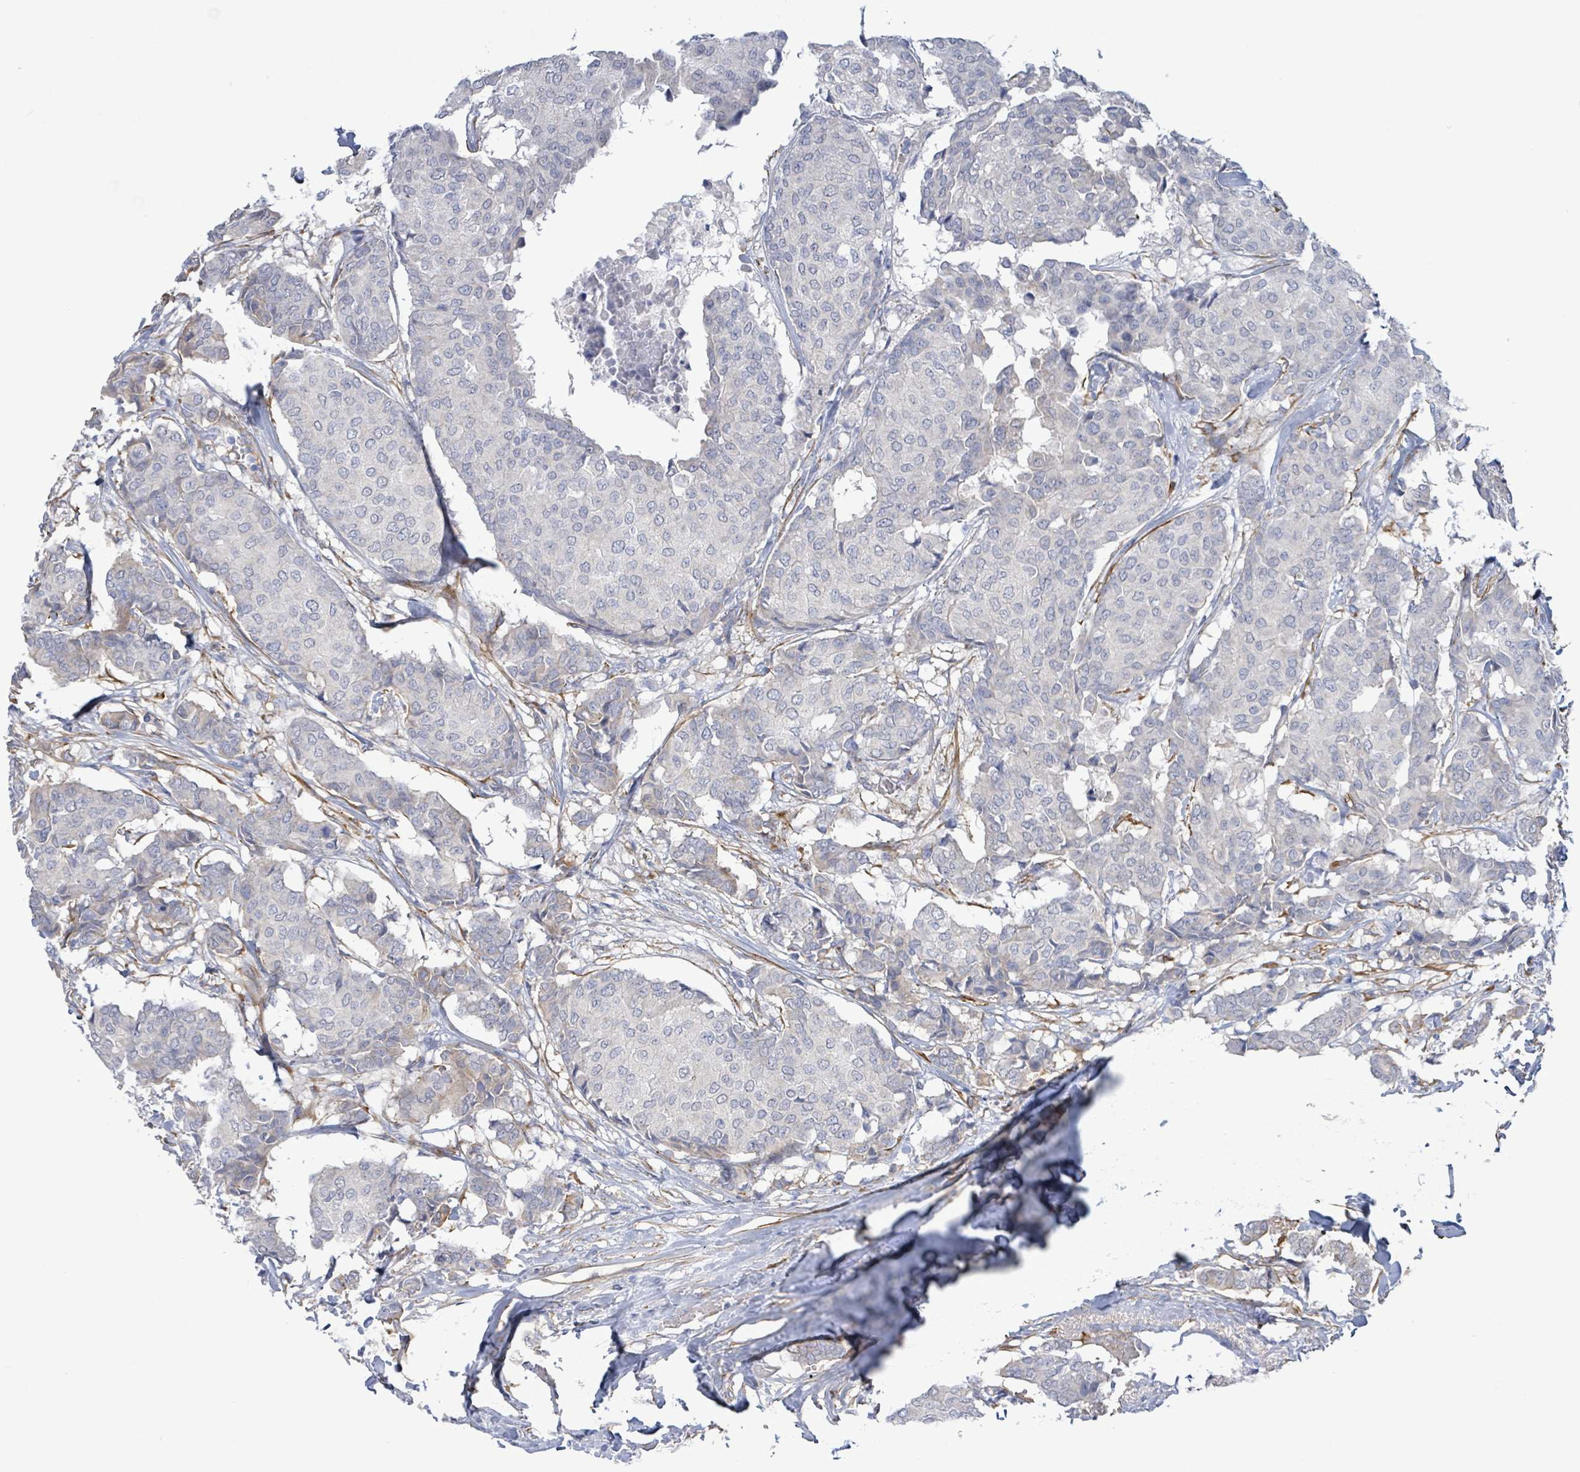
{"staining": {"intensity": "negative", "quantity": "none", "location": "none"}, "tissue": "breast cancer", "cell_type": "Tumor cells", "image_type": "cancer", "snomed": [{"axis": "morphology", "description": "Duct carcinoma"}, {"axis": "topography", "description": "Breast"}], "caption": "Breast cancer was stained to show a protein in brown. There is no significant staining in tumor cells.", "gene": "DMRTC1B", "patient": {"sex": "female", "age": 75}}